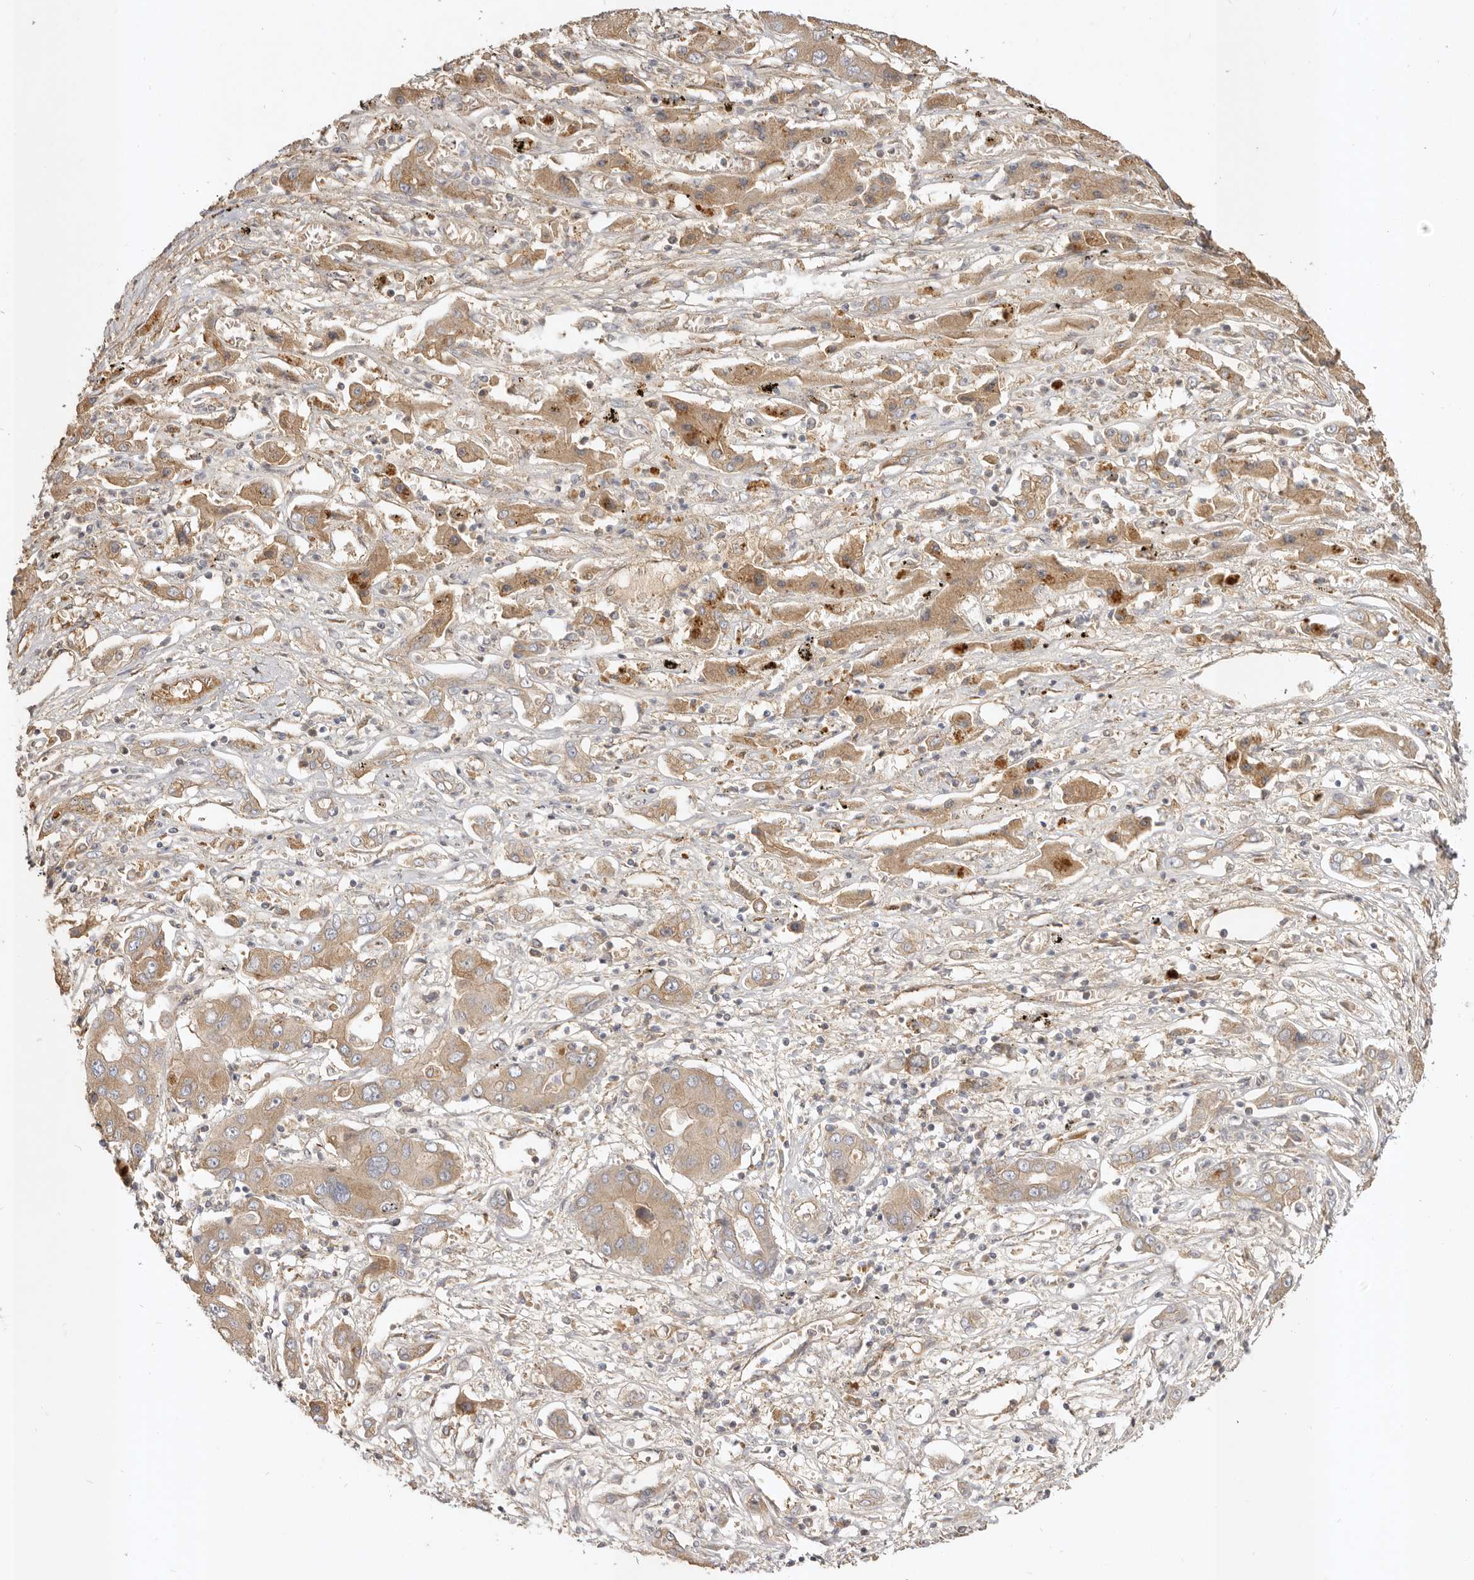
{"staining": {"intensity": "moderate", "quantity": ">75%", "location": "cytoplasmic/membranous"}, "tissue": "liver cancer", "cell_type": "Tumor cells", "image_type": "cancer", "snomed": [{"axis": "morphology", "description": "Cholangiocarcinoma"}, {"axis": "topography", "description": "Liver"}], "caption": "The immunohistochemical stain labels moderate cytoplasmic/membranous staining in tumor cells of liver cancer tissue.", "gene": "ADAMTS9", "patient": {"sex": "male", "age": 67}}